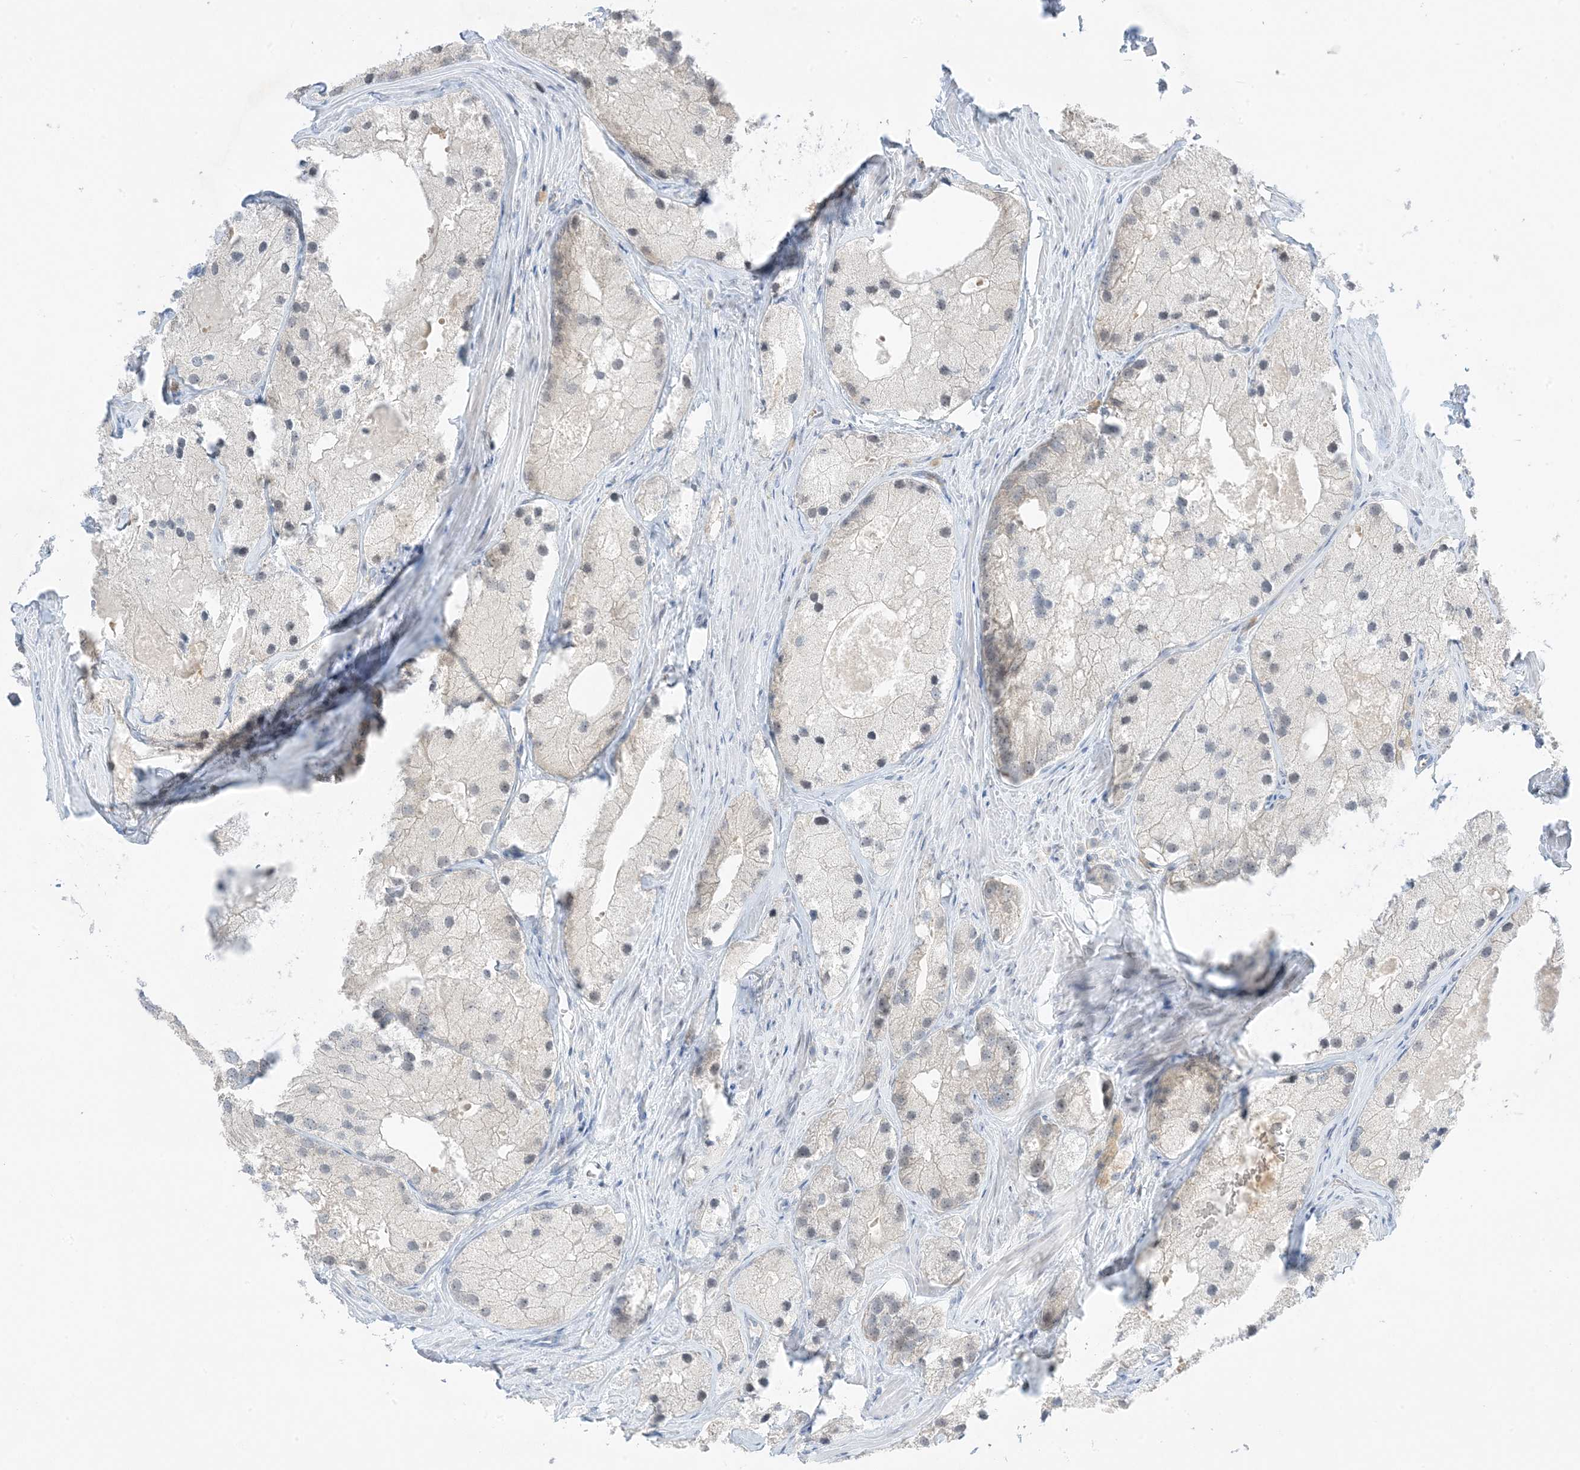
{"staining": {"intensity": "negative", "quantity": "none", "location": "none"}, "tissue": "prostate cancer", "cell_type": "Tumor cells", "image_type": "cancer", "snomed": [{"axis": "morphology", "description": "Adenocarcinoma, Low grade"}, {"axis": "topography", "description": "Prostate"}], "caption": "A histopathology image of human prostate low-grade adenocarcinoma is negative for staining in tumor cells.", "gene": "KIFBP", "patient": {"sex": "male", "age": 69}}